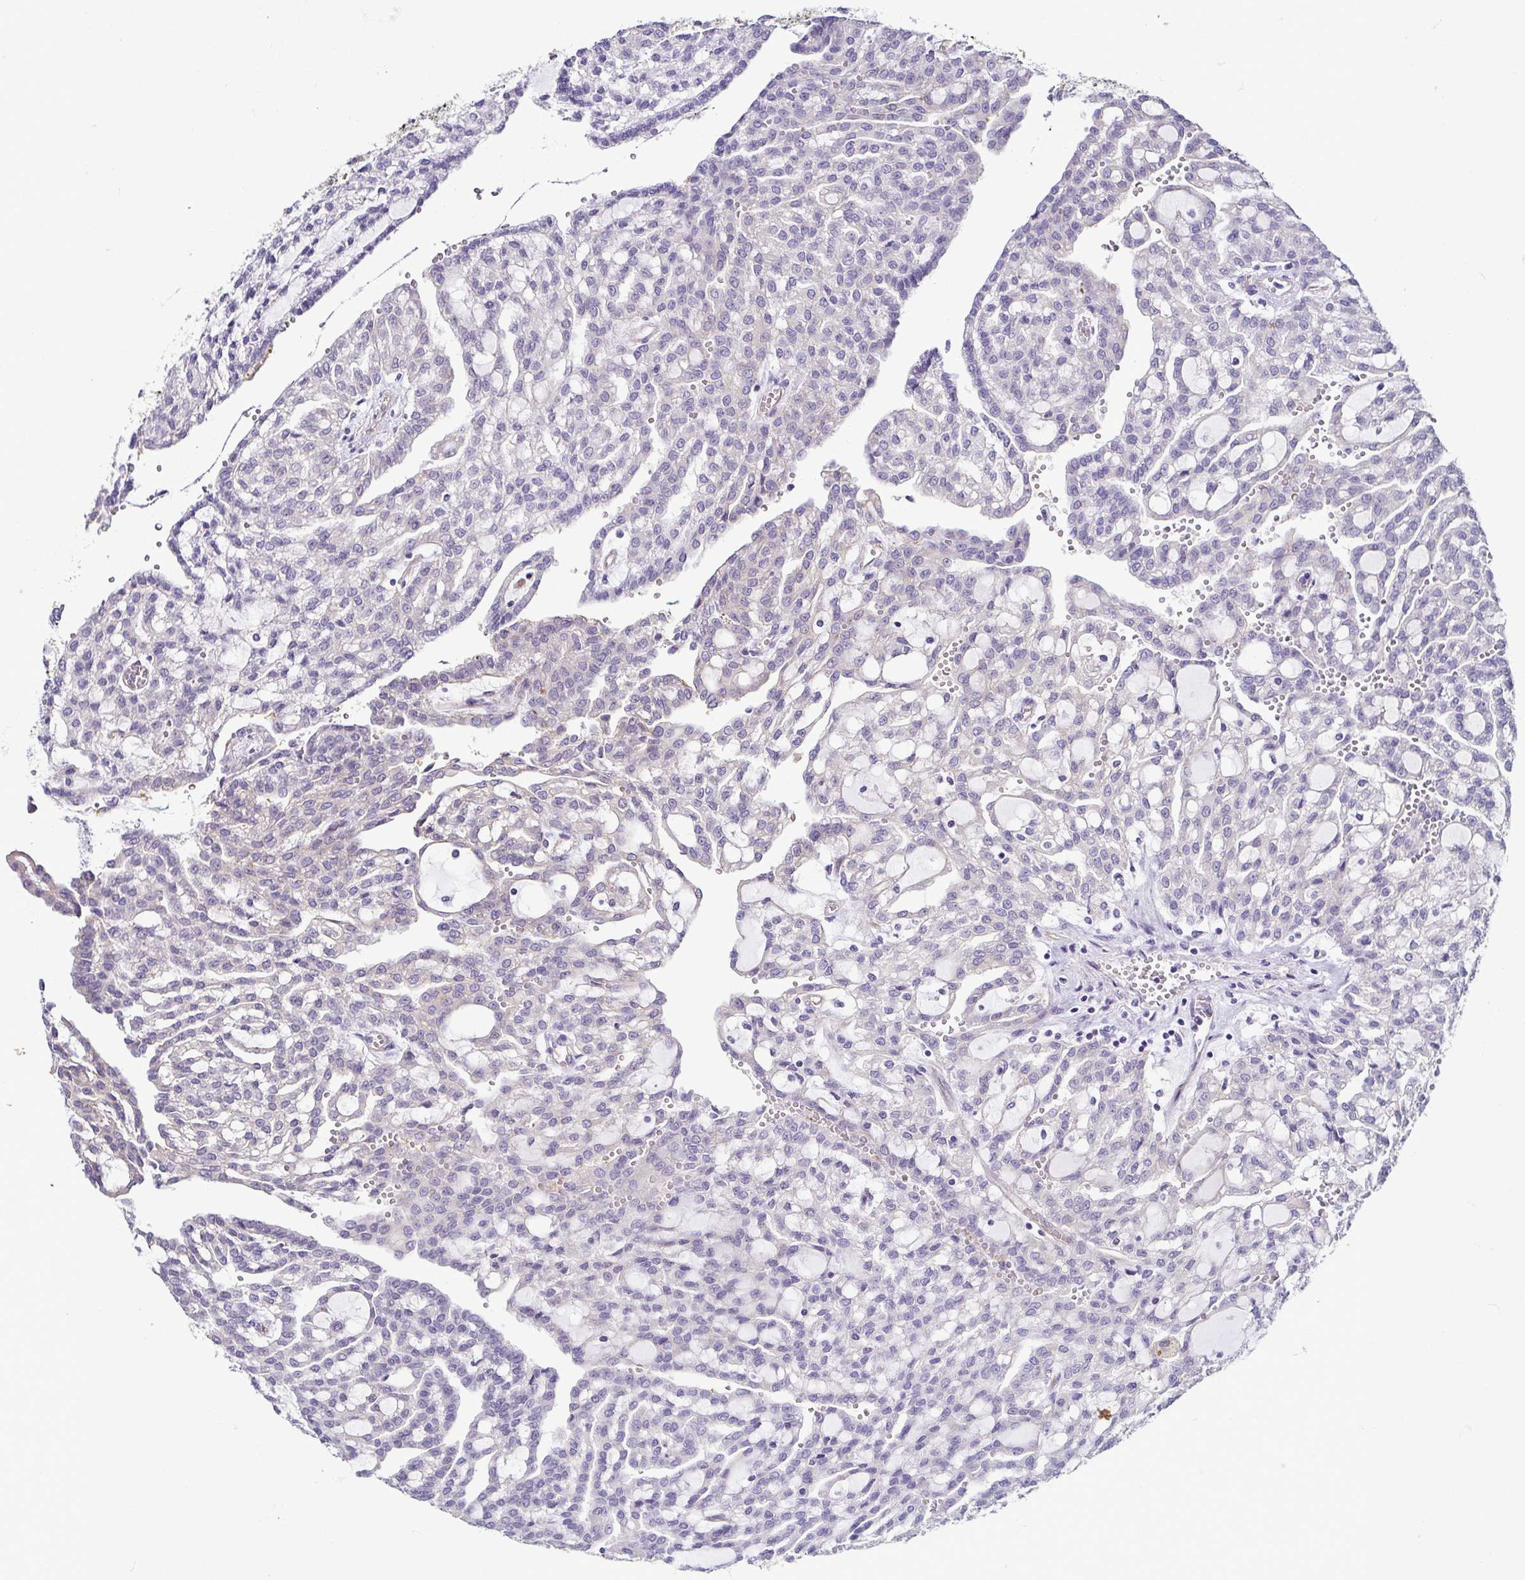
{"staining": {"intensity": "negative", "quantity": "none", "location": "none"}, "tissue": "renal cancer", "cell_type": "Tumor cells", "image_type": "cancer", "snomed": [{"axis": "morphology", "description": "Adenocarcinoma, NOS"}, {"axis": "topography", "description": "Kidney"}], "caption": "Immunohistochemistry photomicrograph of neoplastic tissue: renal adenocarcinoma stained with DAB (3,3'-diaminobenzidine) shows no significant protein expression in tumor cells.", "gene": "CASP14", "patient": {"sex": "male", "age": 63}}